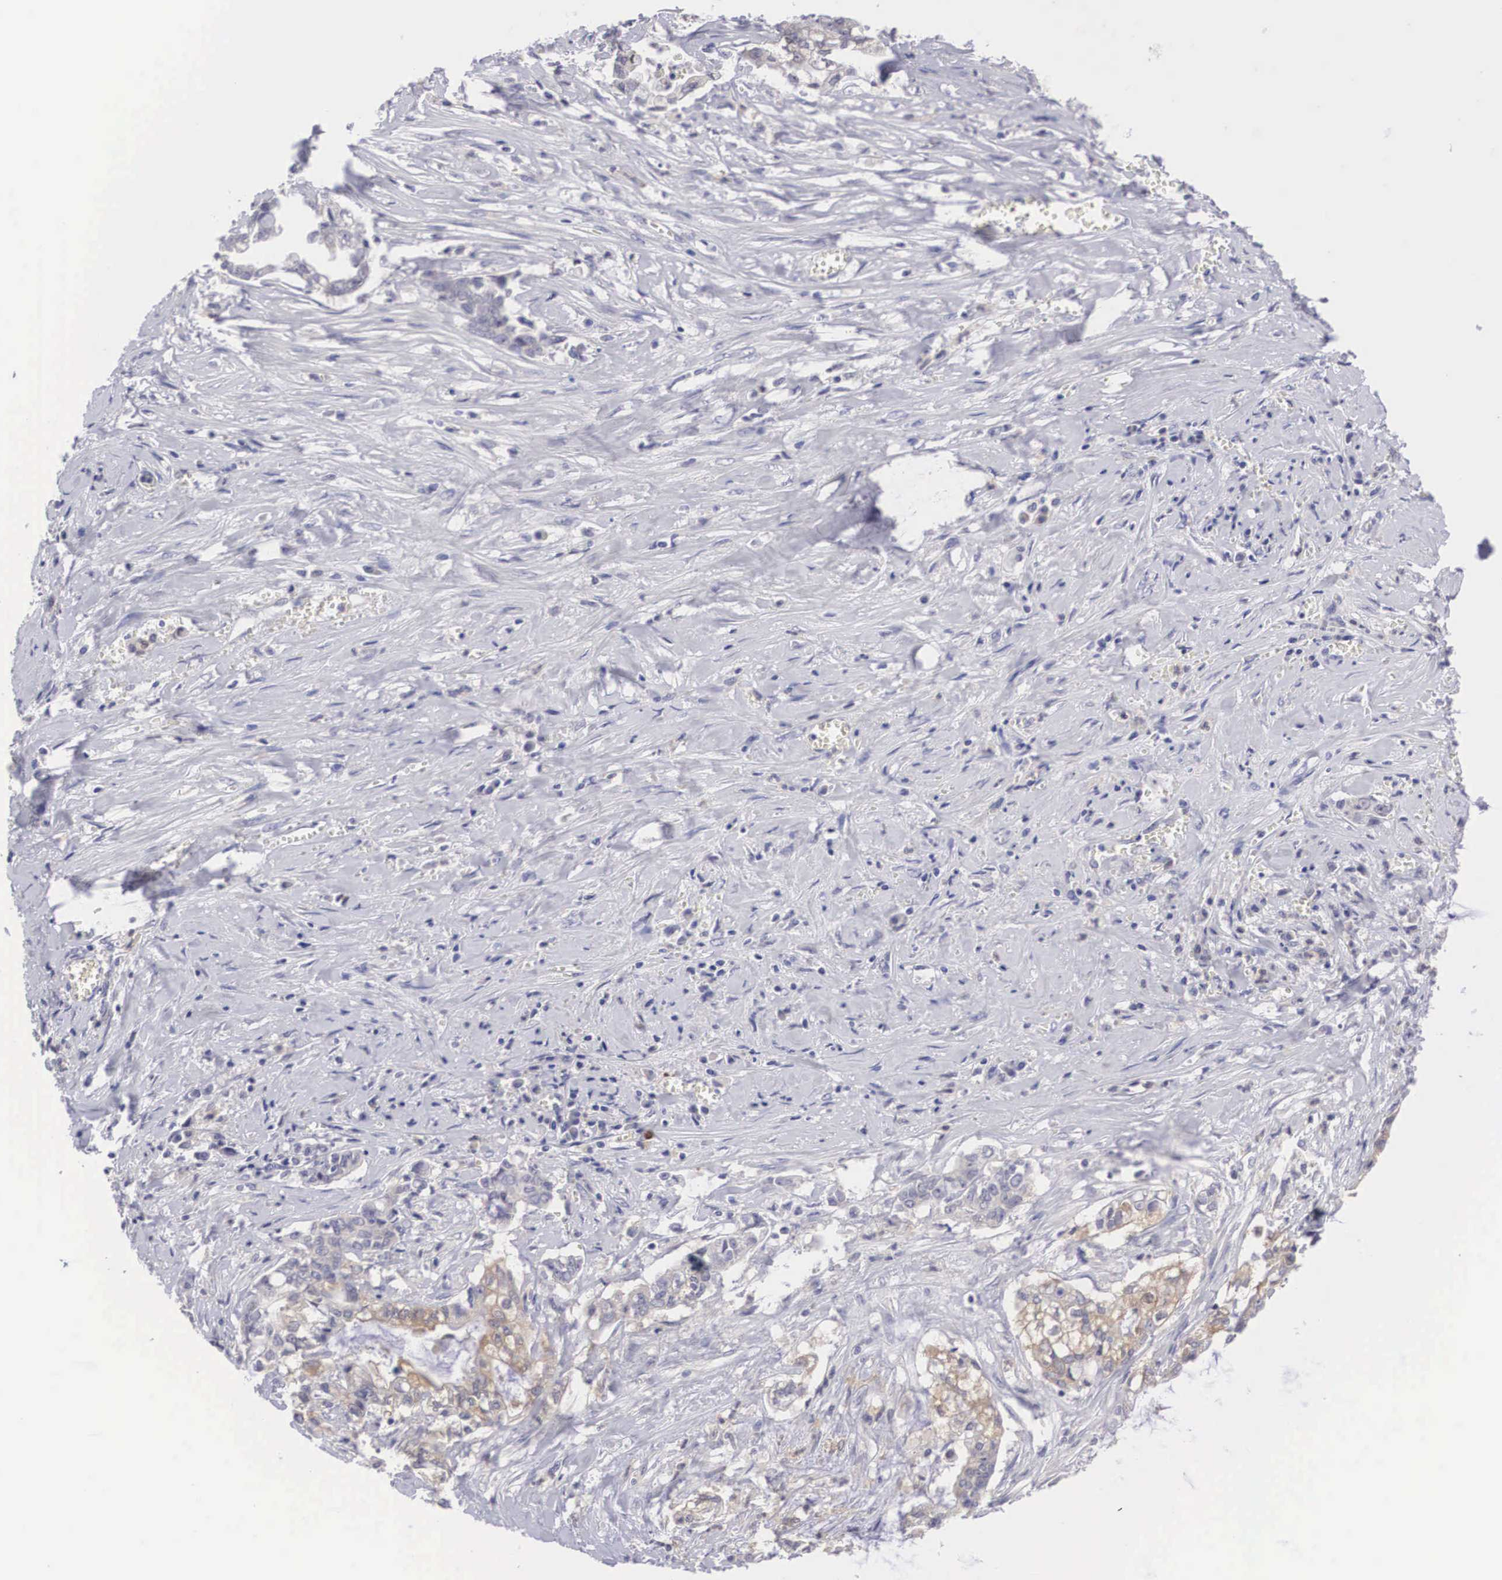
{"staining": {"intensity": "negative", "quantity": "none", "location": "none"}, "tissue": "liver cancer", "cell_type": "Tumor cells", "image_type": "cancer", "snomed": [{"axis": "morphology", "description": "Cholangiocarcinoma"}, {"axis": "topography", "description": "Liver"}], "caption": "DAB immunohistochemical staining of human liver cholangiocarcinoma exhibits no significant positivity in tumor cells.", "gene": "GRIPAP1", "patient": {"sex": "male", "age": 57}}